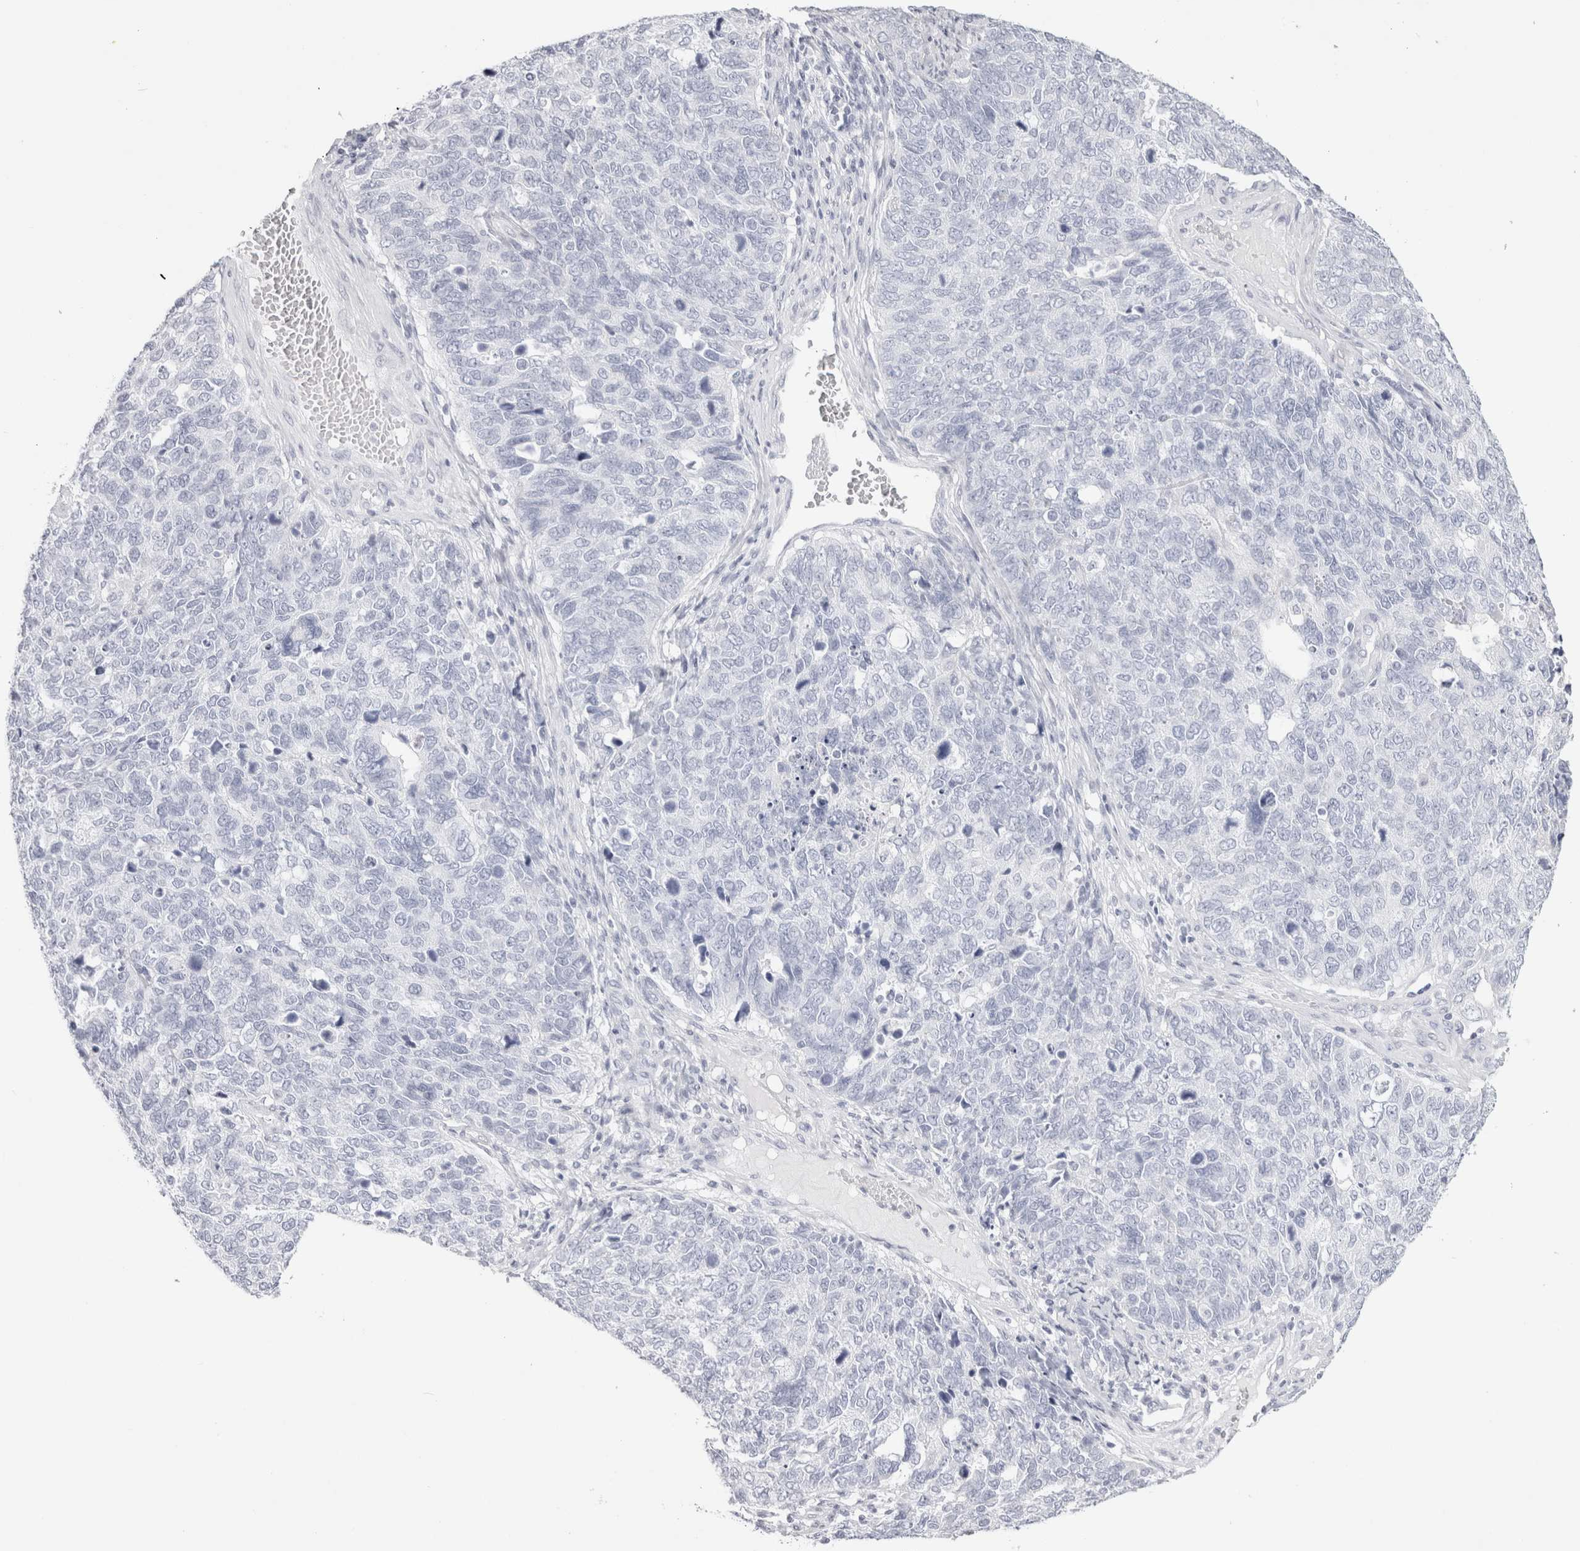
{"staining": {"intensity": "negative", "quantity": "none", "location": "none"}, "tissue": "cervical cancer", "cell_type": "Tumor cells", "image_type": "cancer", "snomed": [{"axis": "morphology", "description": "Squamous cell carcinoma, NOS"}, {"axis": "topography", "description": "Cervix"}], "caption": "Tumor cells show no significant positivity in cervical squamous cell carcinoma.", "gene": "GARIN1A", "patient": {"sex": "female", "age": 63}}